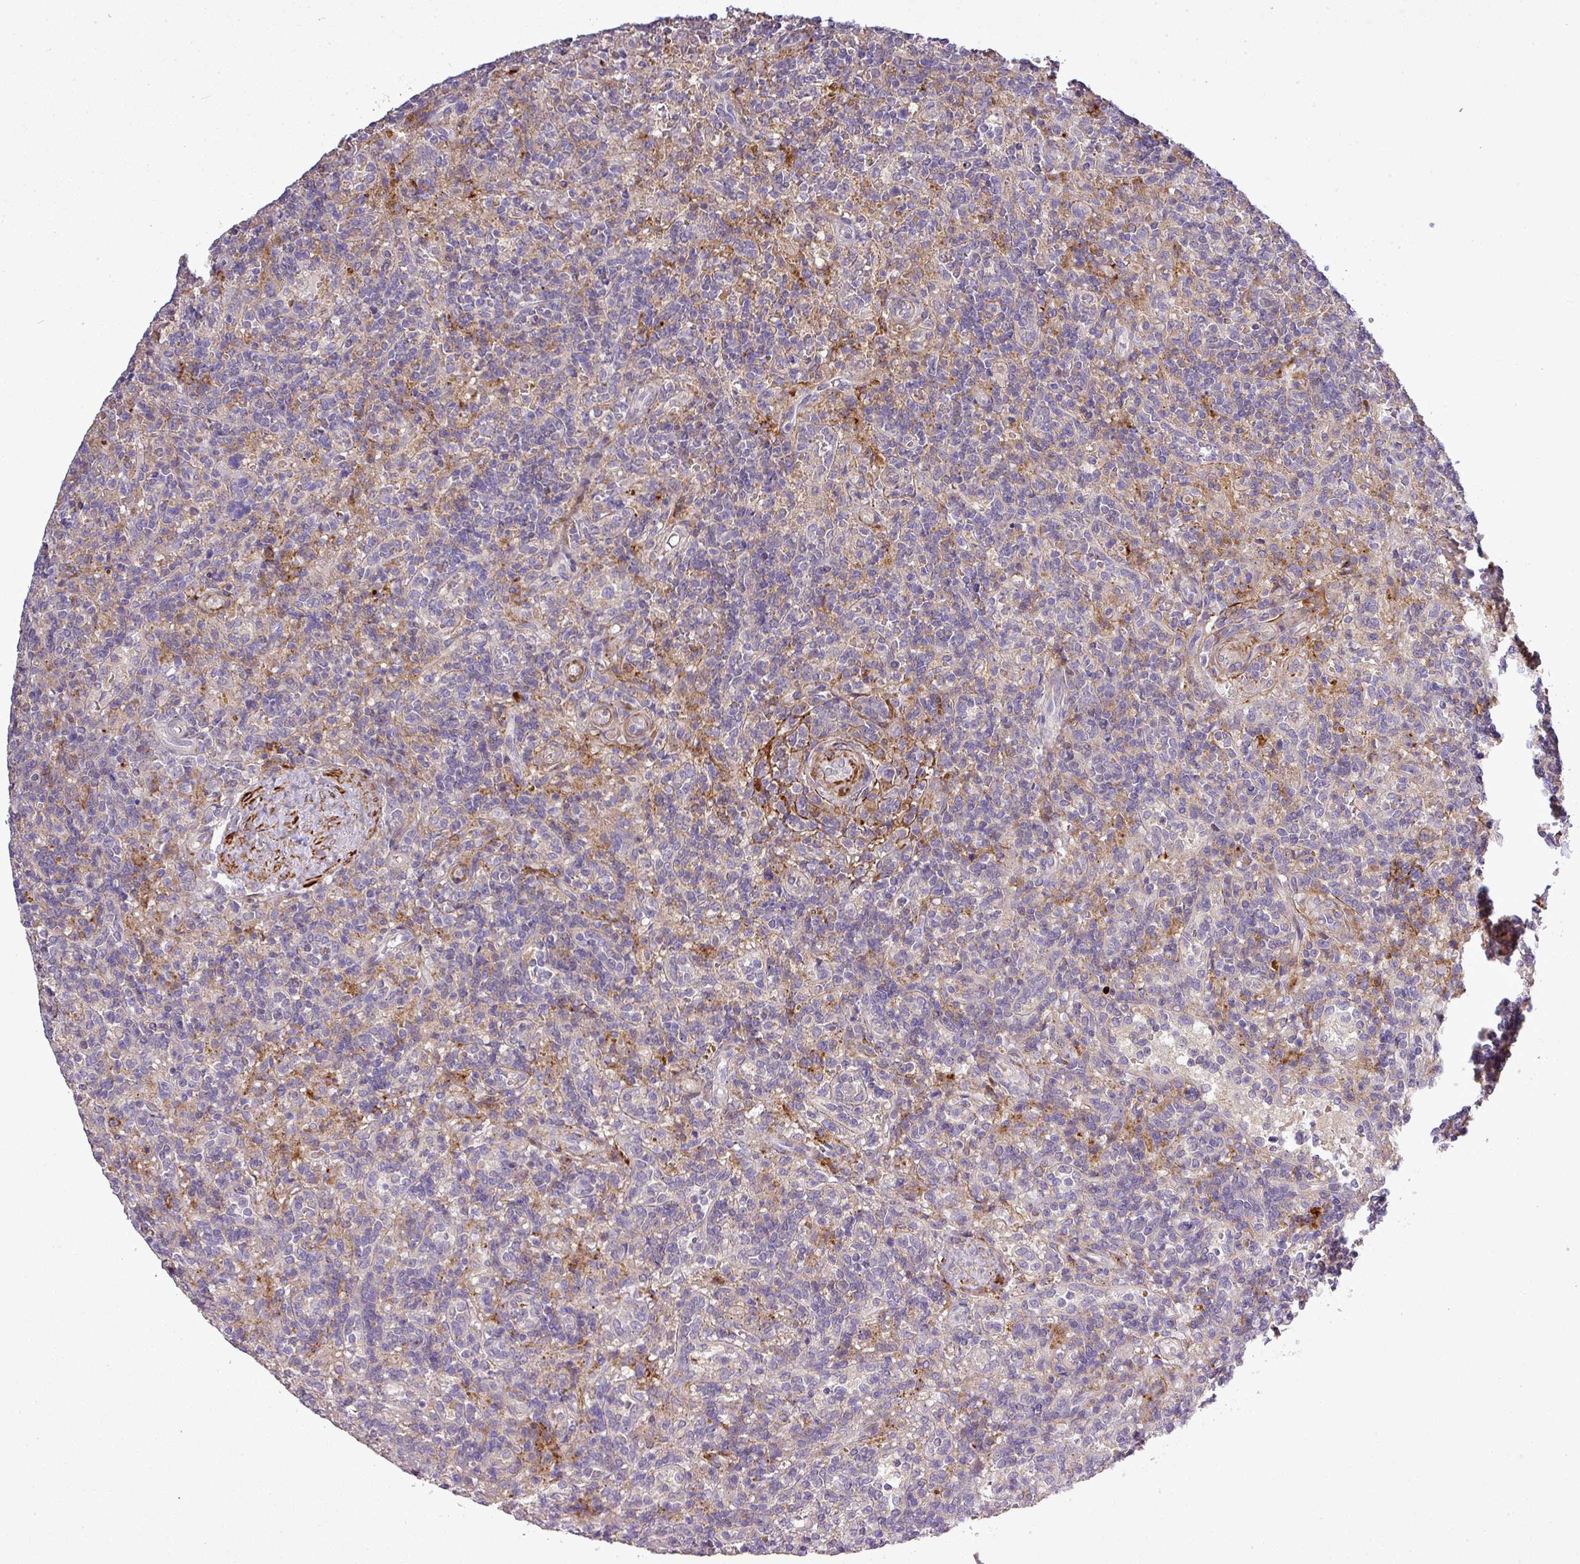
{"staining": {"intensity": "negative", "quantity": "none", "location": "none"}, "tissue": "lymphoma", "cell_type": "Tumor cells", "image_type": "cancer", "snomed": [{"axis": "morphology", "description": "Malignant lymphoma, non-Hodgkin's type, Low grade"}, {"axis": "topography", "description": "Spleen"}], "caption": "Lymphoma stained for a protein using immunohistochemistry exhibits no expression tumor cells.", "gene": "TPRA1", "patient": {"sex": "male", "age": 67}}